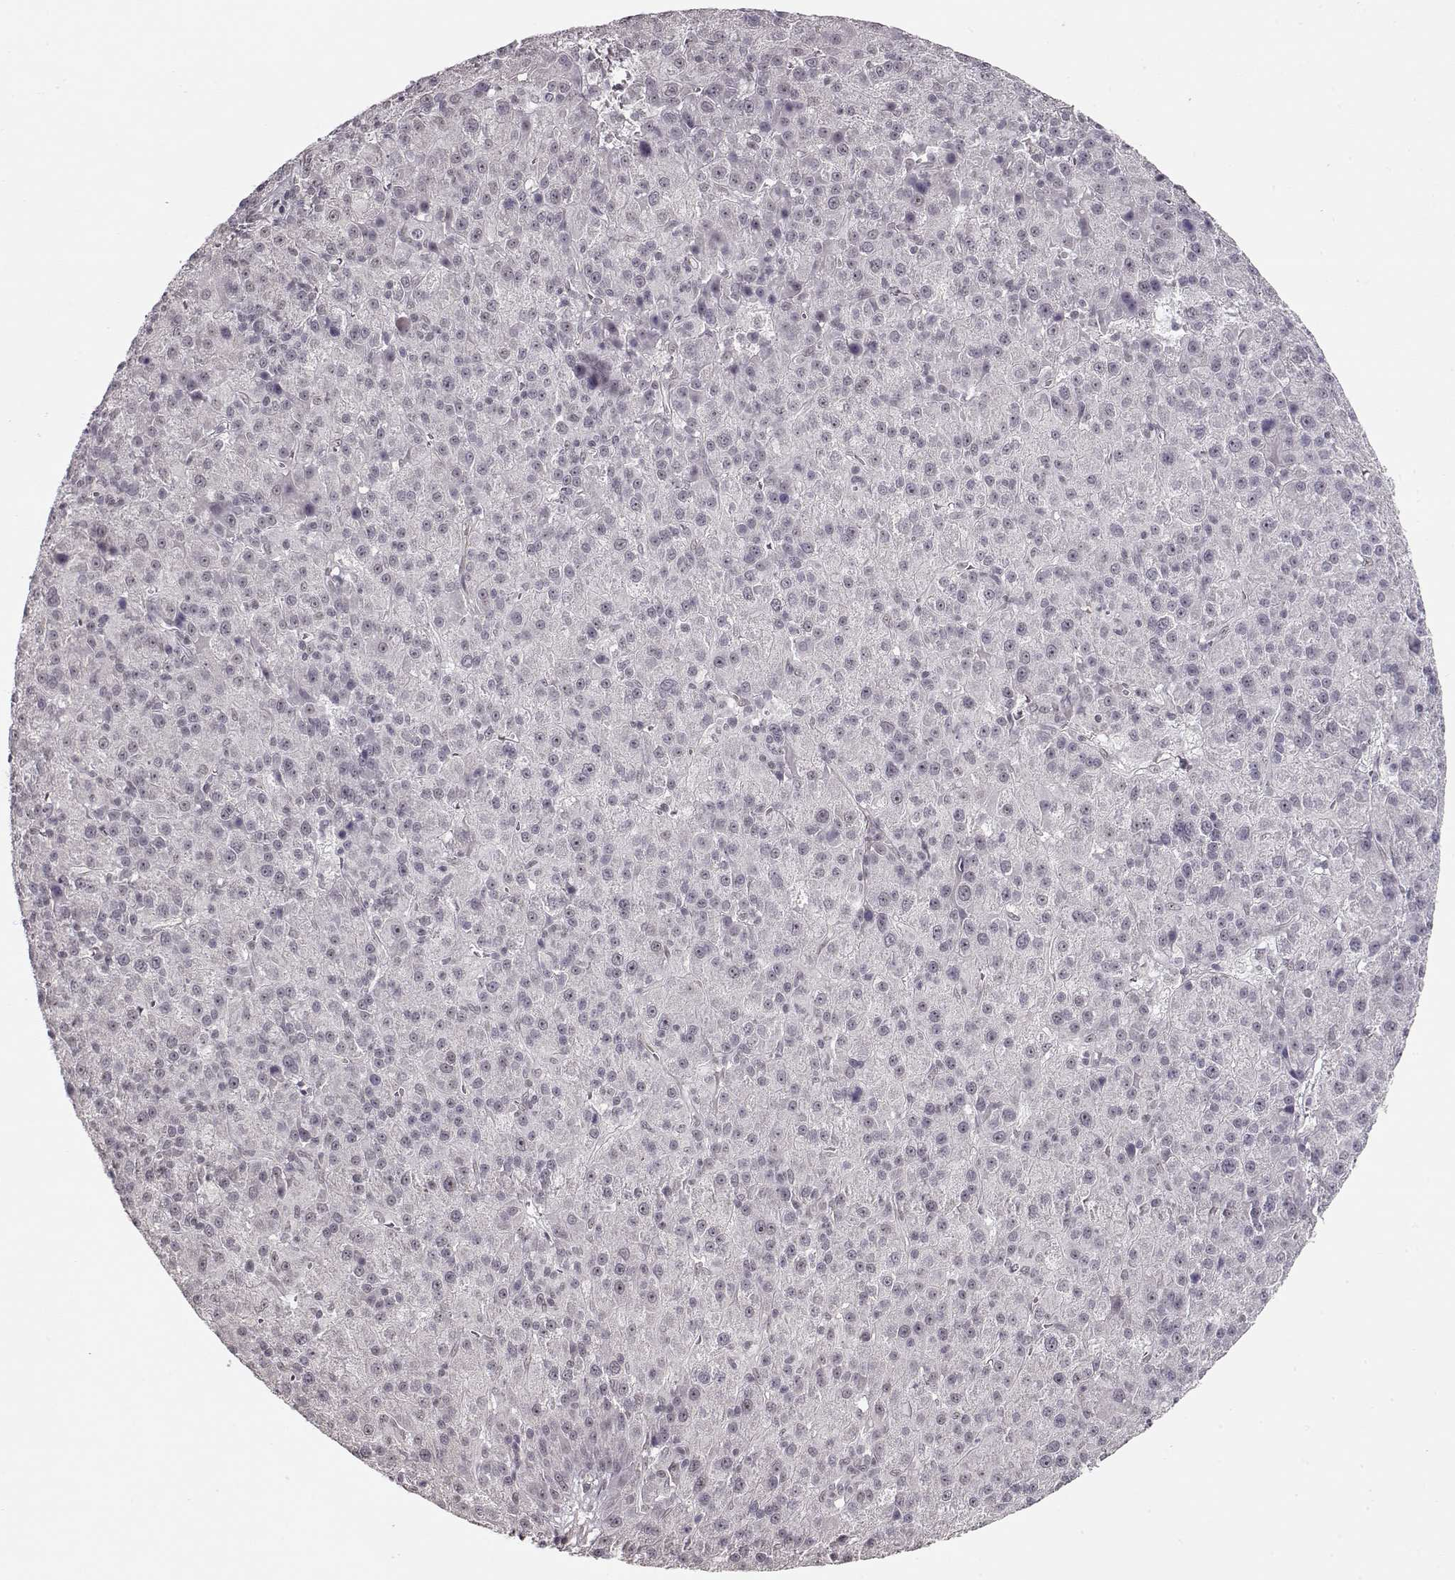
{"staining": {"intensity": "negative", "quantity": "none", "location": "none"}, "tissue": "liver cancer", "cell_type": "Tumor cells", "image_type": "cancer", "snomed": [{"axis": "morphology", "description": "Carcinoma, Hepatocellular, NOS"}, {"axis": "topography", "description": "Liver"}], "caption": "Hepatocellular carcinoma (liver) was stained to show a protein in brown. There is no significant staining in tumor cells.", "gene": "PCP4", "patient": {"sex": "female", "age": 60}}